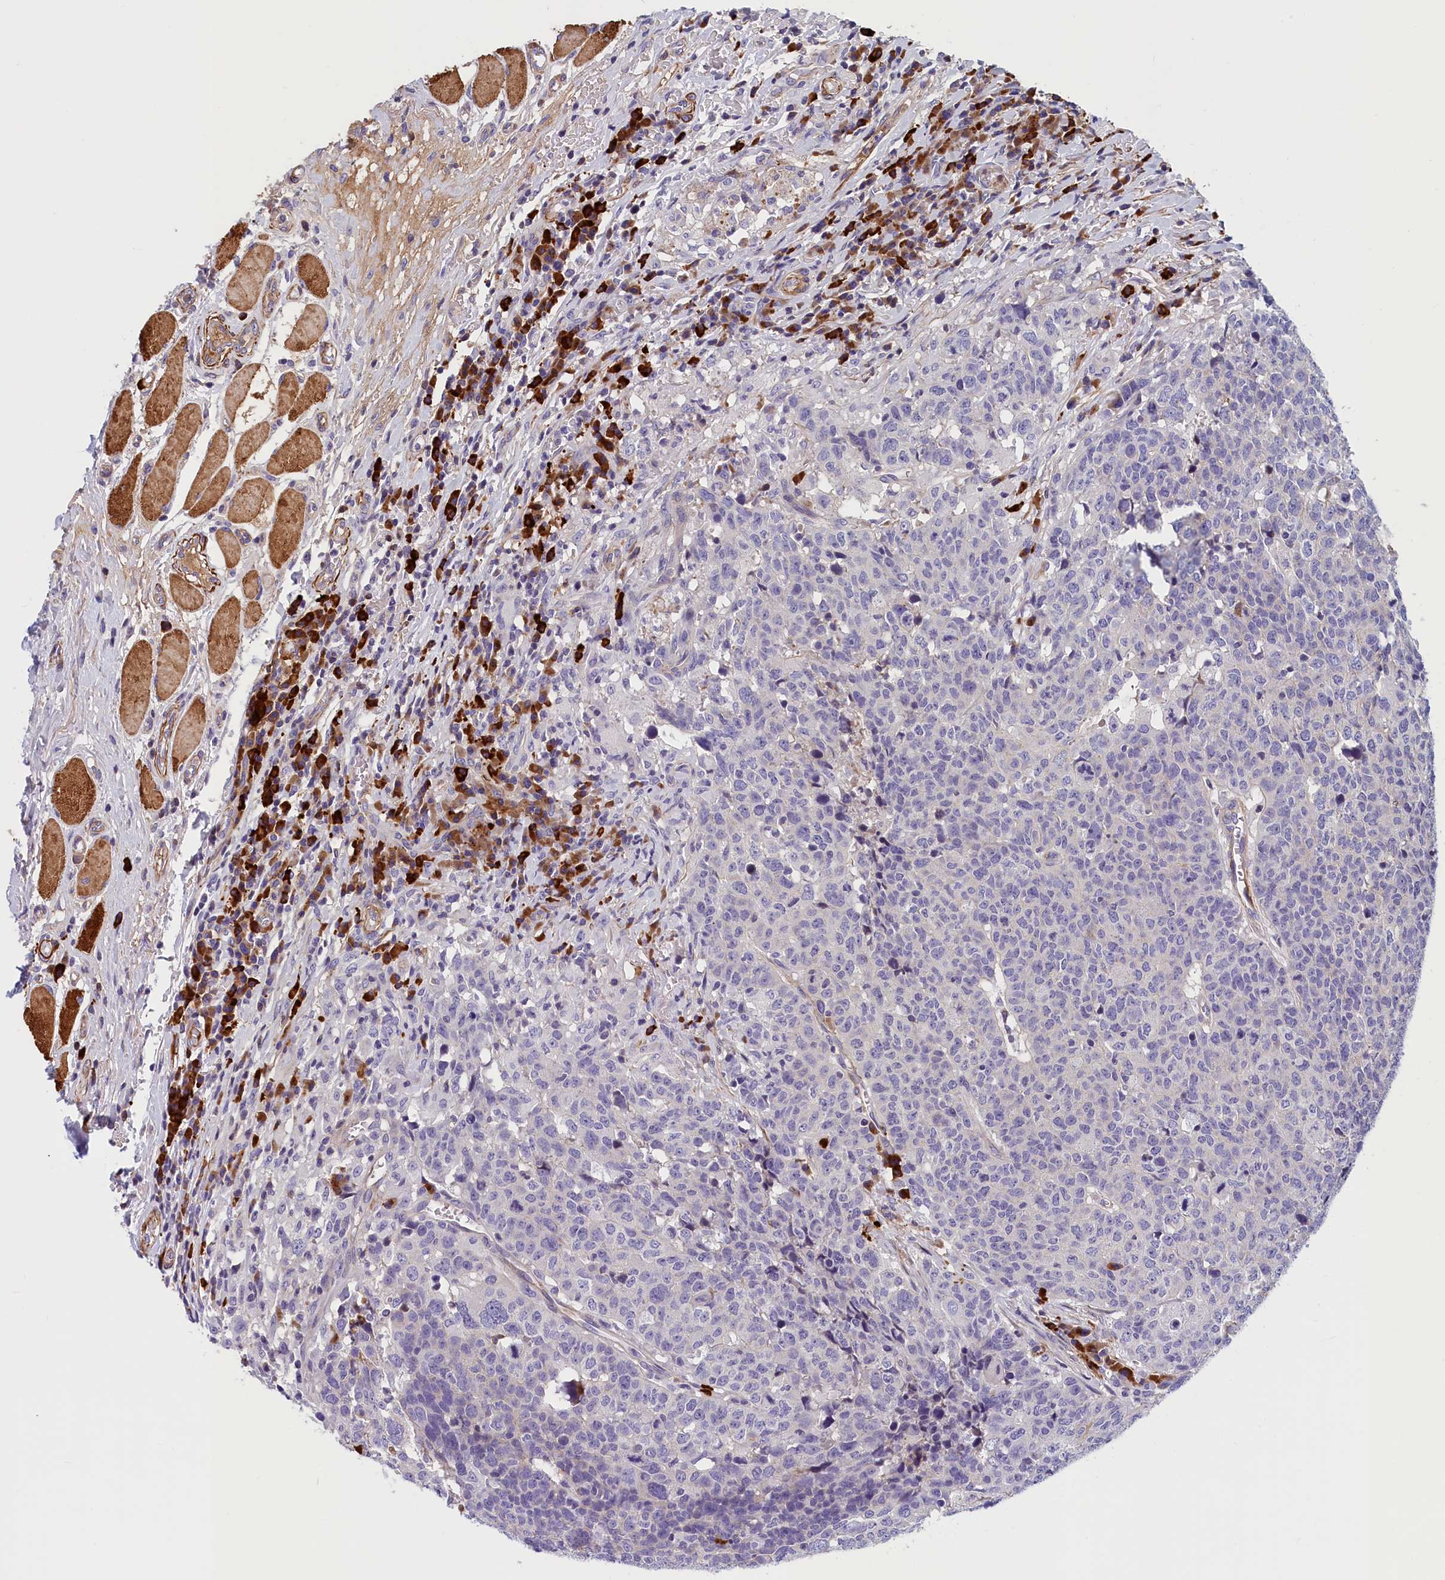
{"staining": {"intensity": "negative", "quantity": "none", "location": "none"}, "tissue": "head and neck cancer", "cell_type": "Tumor cells", "image_type": "cancer", "snomed": [{"axis": "morphology", "description": "Squamous cell carcinoma, NOS"}, {"axis": "topography", "description": "Head-Neck"}], "caption": "A histopathology image of squamous cell carcinoma (head and neck) stained for a protein demonstrates no brown staining in tumor cells.", "gene": "BCL2L13", "patient": {"sex": "male", "age": 66}}